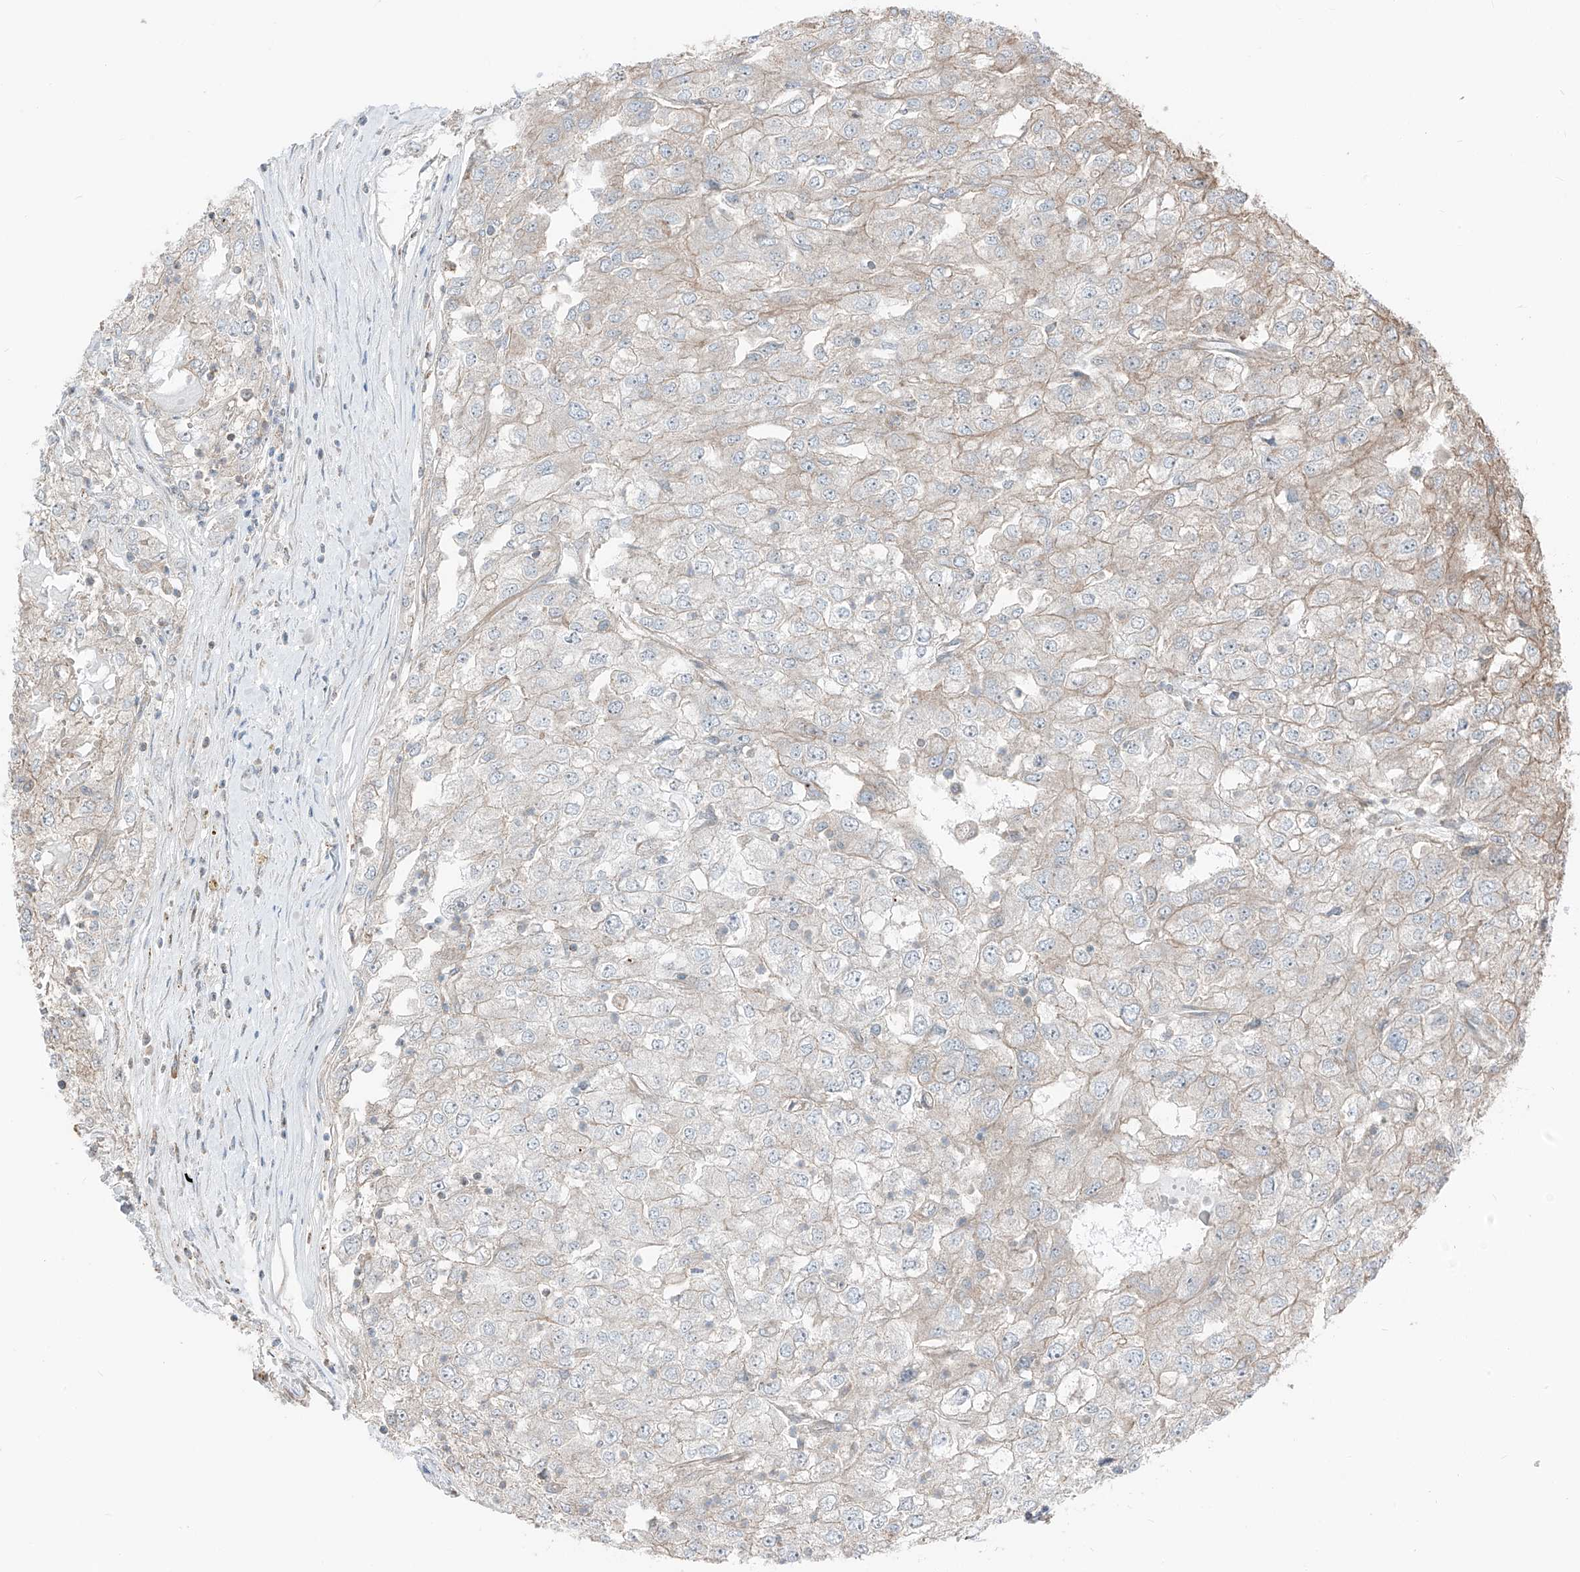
{"staining": {"intensity": "weak", "quantity": "<25%", "location": "cytoplasmic/membranous"}, "tissue": "renal cancer", "cell_type": "Tumor cells", "image_type": "cancer", "snomed": [{"axis": "morphology", "description": "Adenocarcinoma, NOS"}, {"axis": "topography", "description": "Kidney"}], "caption": "IHC of renal adenocarcinoma displays no positivity in tumor cells.", "gene": "CEP162", "patient": {"sex": "female", "age": 54}}